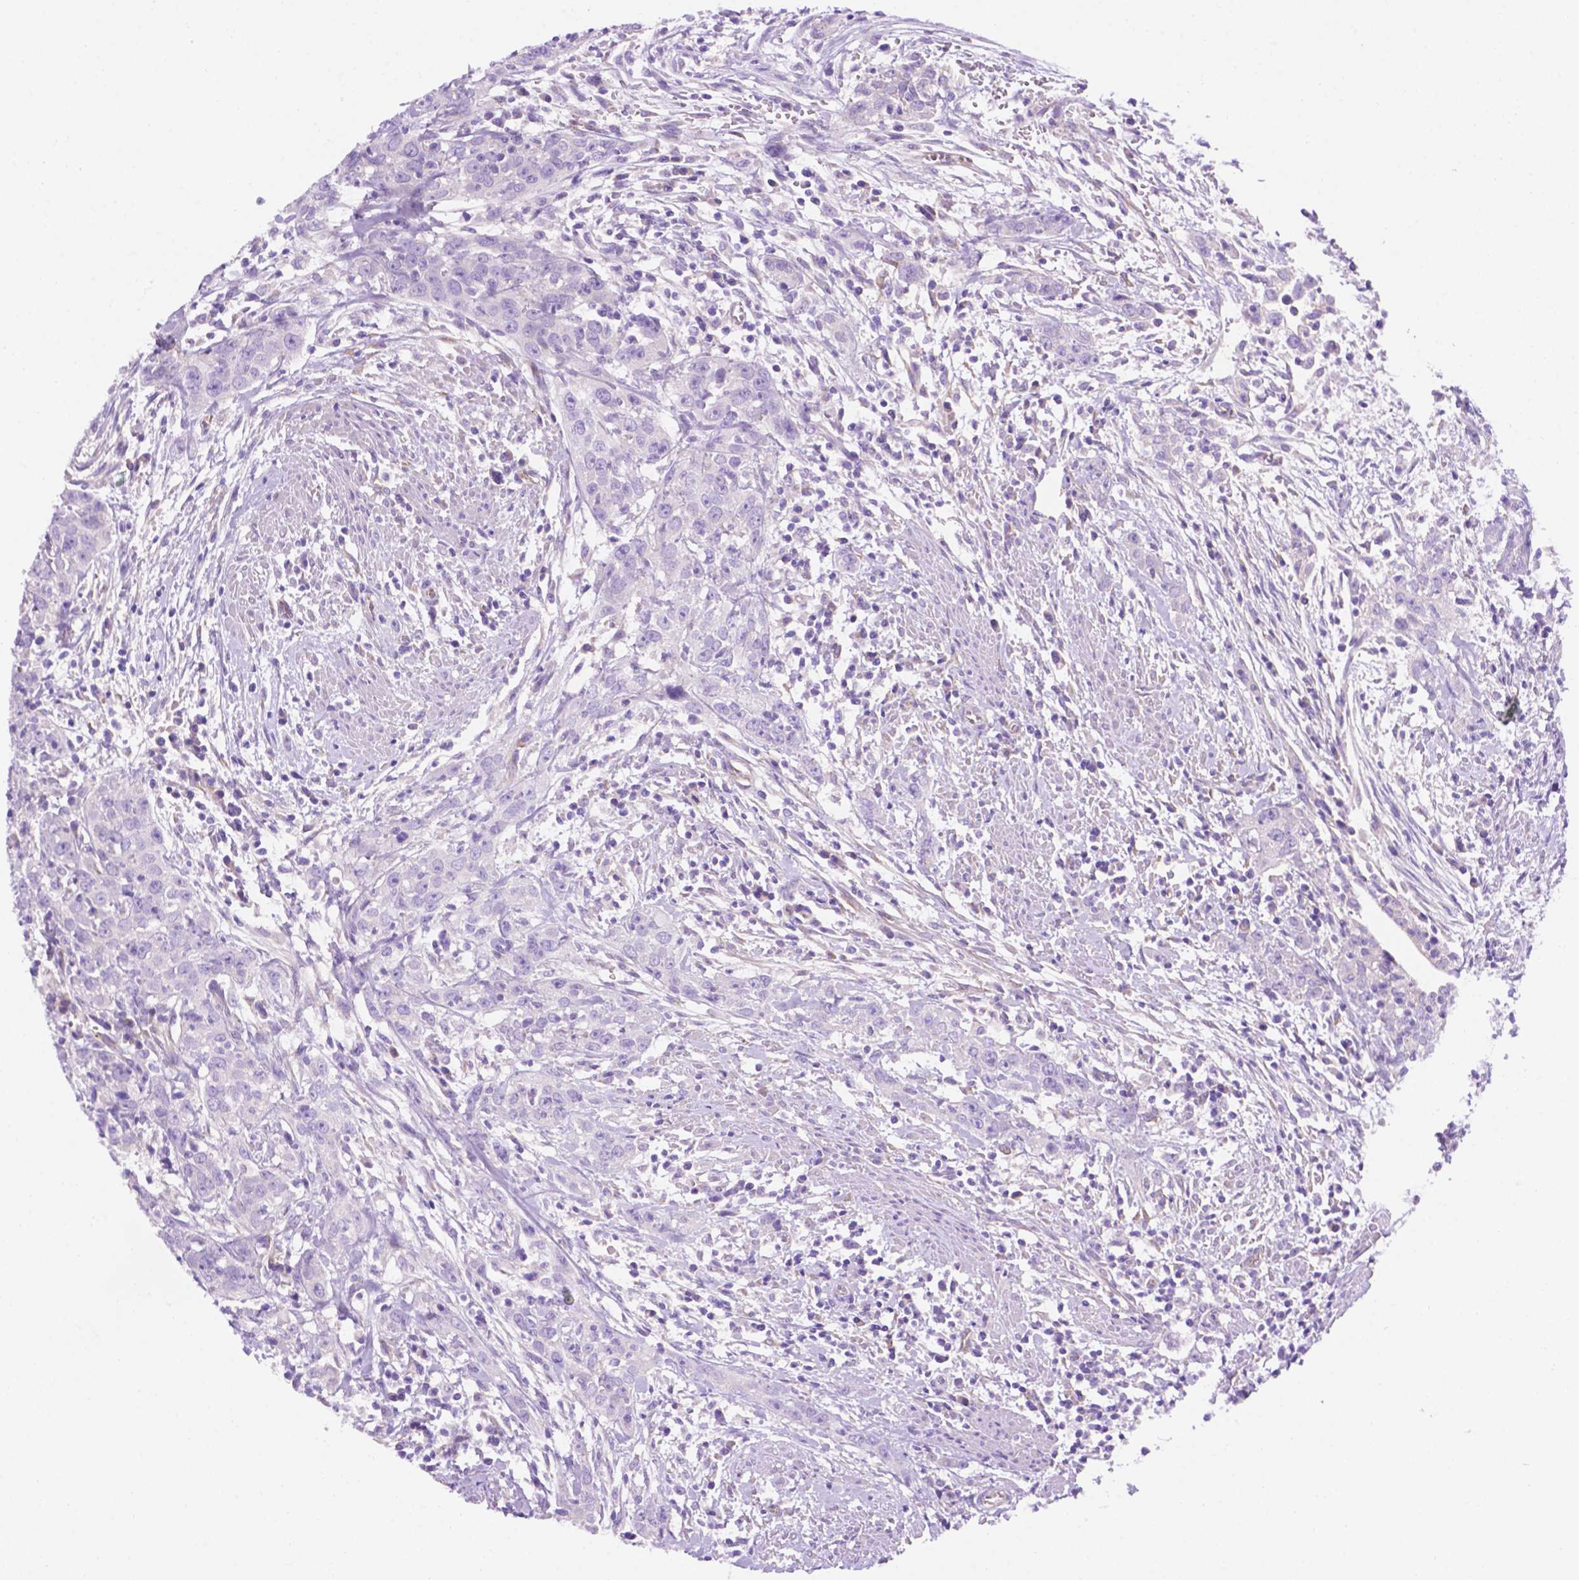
{"staining": {"intensity": "negative", "quantity": "none", "location": "none"}, "tissue": "urothelial cancer", "cell_type": "Tumor cells", "image_type": "cancer", "snomed": [{"axis": "morphology", "description": "Urothelial carcinoma, High grade"}, {"axis": "topography", "description": "Urinary bladder"}], "caption": "A photomicrograph of urothelial cancer stained for a protein displays no brown staining in tumor cells.", "gene": "CEACAM7", "patient": {"sex": "male", "age": 83}}